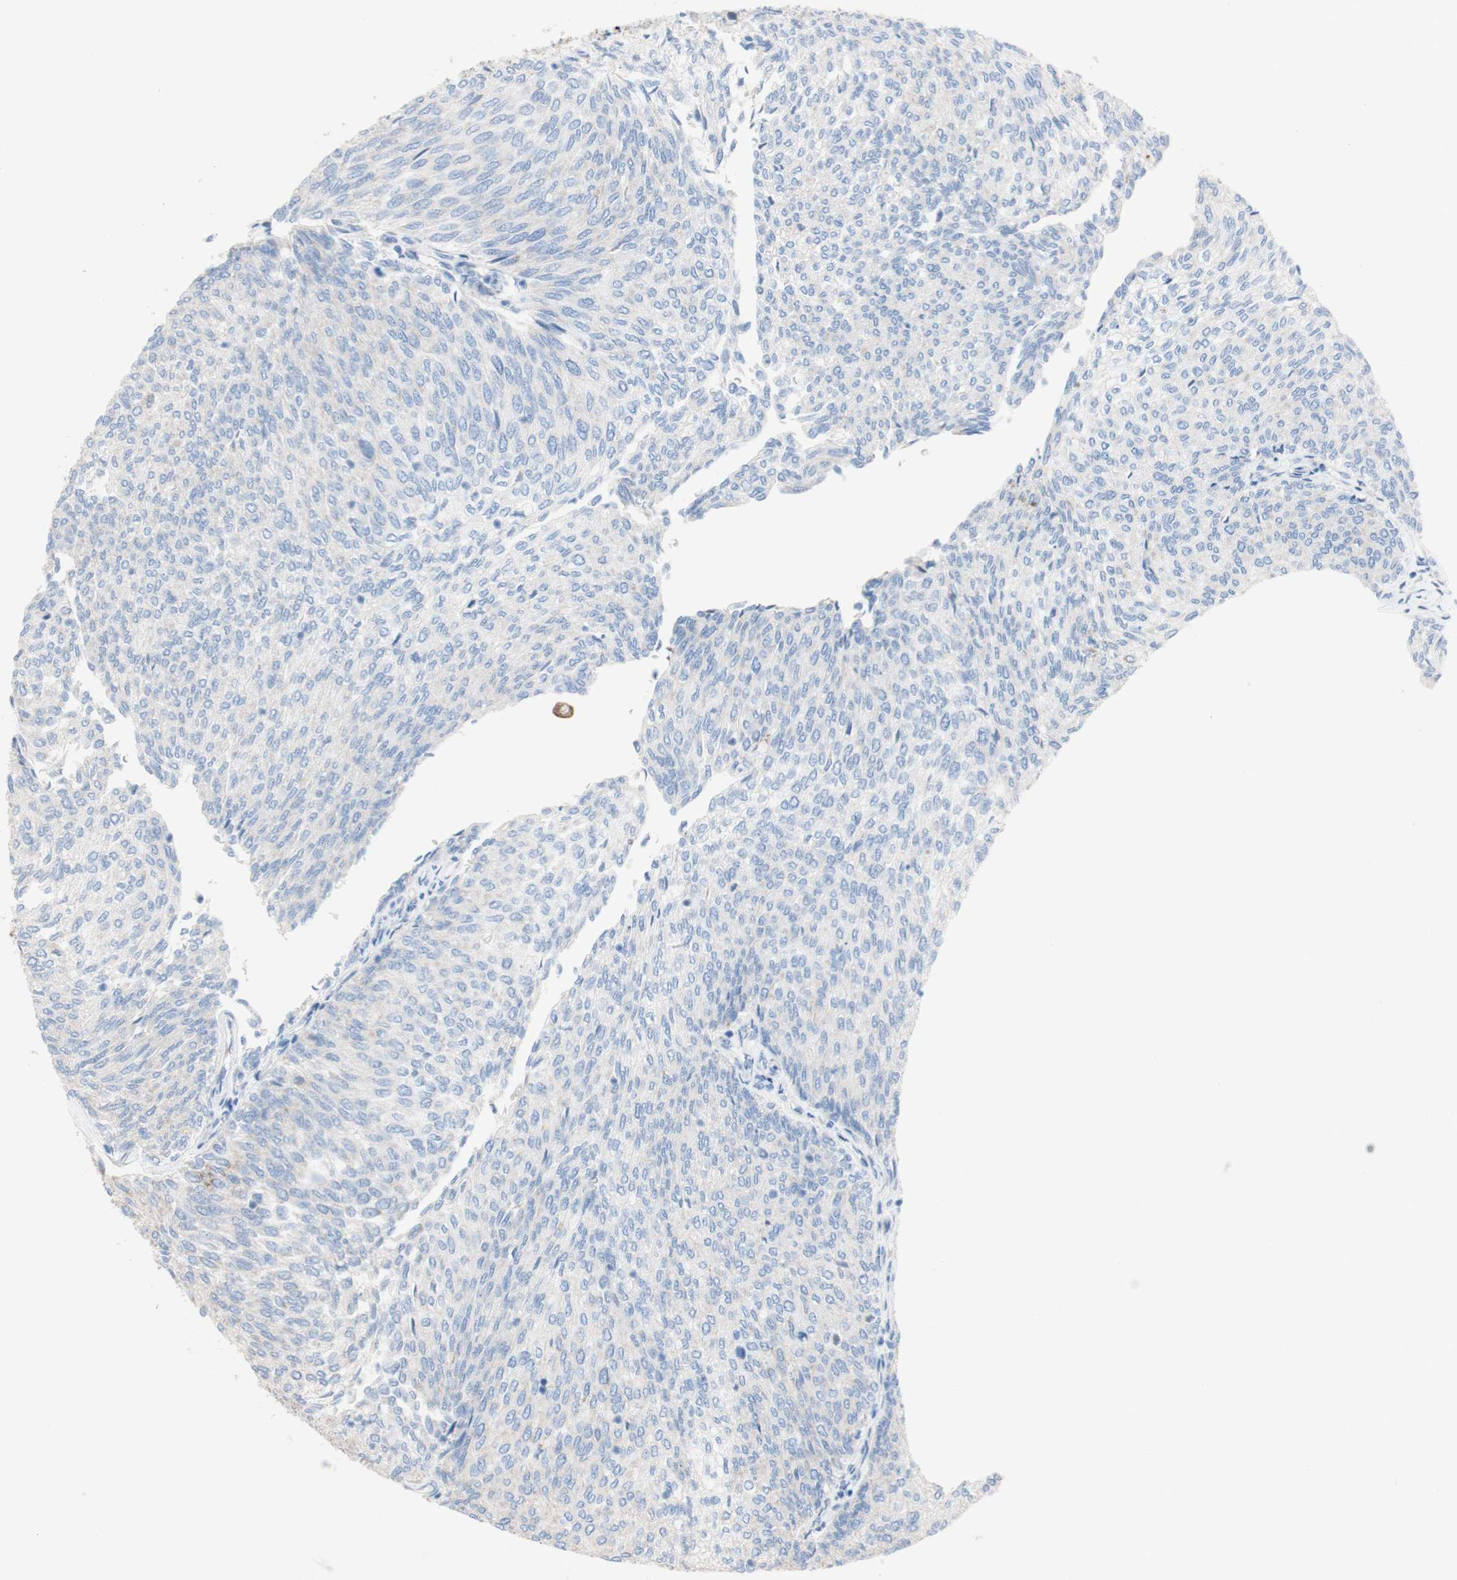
{"staining": {"intensity": "negative", "quantity": "none", "location": "none"}, "tissue": "urothelial cancer", "cell_type": "Tumor cells", "image_type": "cancer", "snomed": [{"axis": "morphology", "description": "Urothelial carcinoma, Low grade"}, {"axis": "topography", "description": "Urinary bladder"}], "caption": "DAB (3,3'-diaminobenzidine) immunohistochemical staining of human low-grade urothelial carcinoma reveals no significant positivity in tumor cells.", "gene": "AGPAT5", "patient": {"sex": "female", "age": 79}}